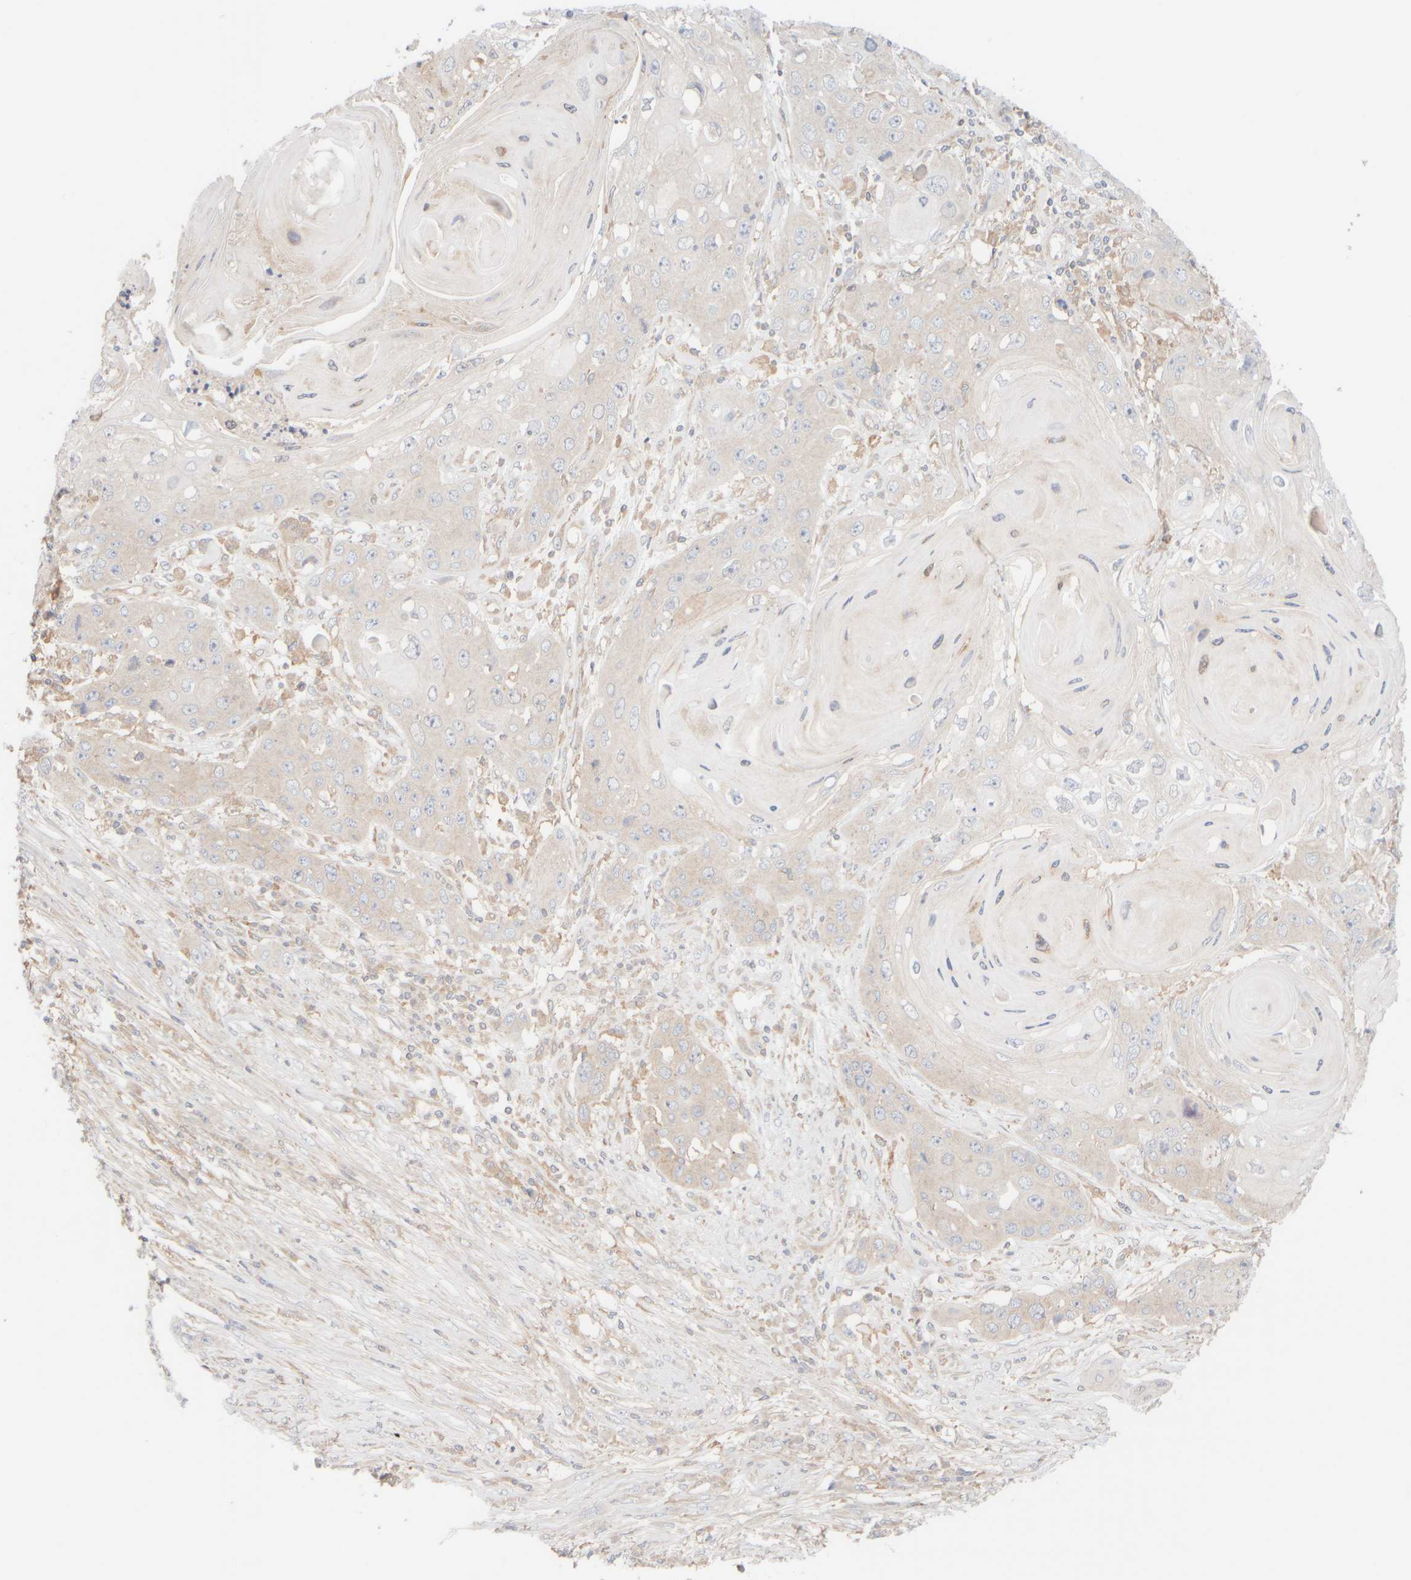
{"staining": {"intensity": "weak", "quantity": "<25%", "location": "cytoplasmic/membranous"}, "tissue": "skin cancer", "cell_type": "Tumor cells", "image_type": "cancer", "snomed": [{"axis": "morphology", "description": "Squamous cell carcinoma, NOS"}, {"axis": "topography", "description": "Skin"}], "caption": "Tumor cells are negative for brown protein staining in skin cancer (squamous cell carcinoma).", "gene": "RABEP1", "patient": {"sex": "male", "age": 55}}